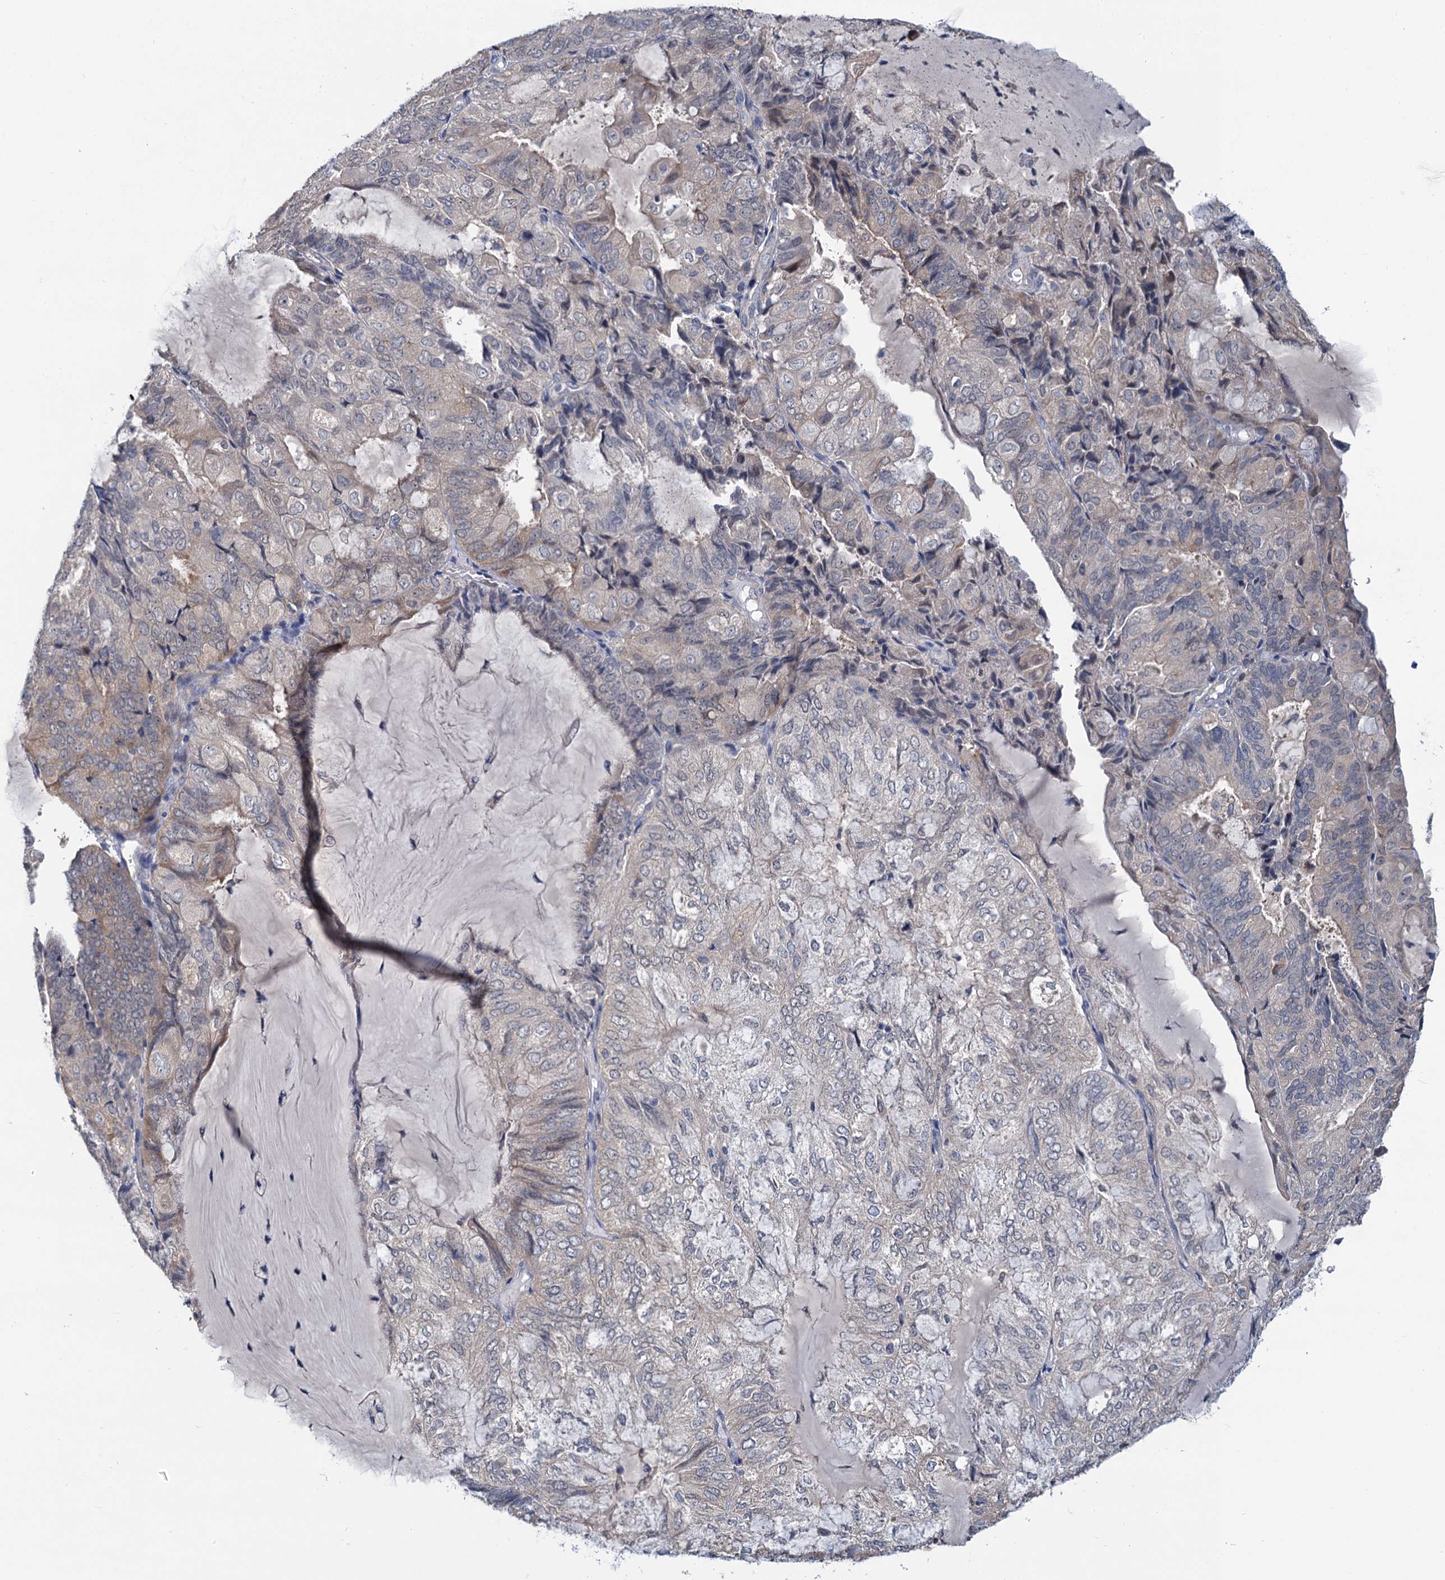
{"staining": {"intensity": "negative", "quantity": "none", "location": "none"}, "tissue": "endometrial cancer", "cell_type": "Tumor cells", "image_type": "cancer", "snomed": [{"axis": "morphology", "description": "Adenocarcinoma, NOS"}, {"axis": "topography", "description": "Endometrium"}], "caption": "There is no significant positivity in tumor cells of adenocarcinoma (endometrial).", "gene": "ANKRD42", "patient": {"sex": "female", "age": 81}}